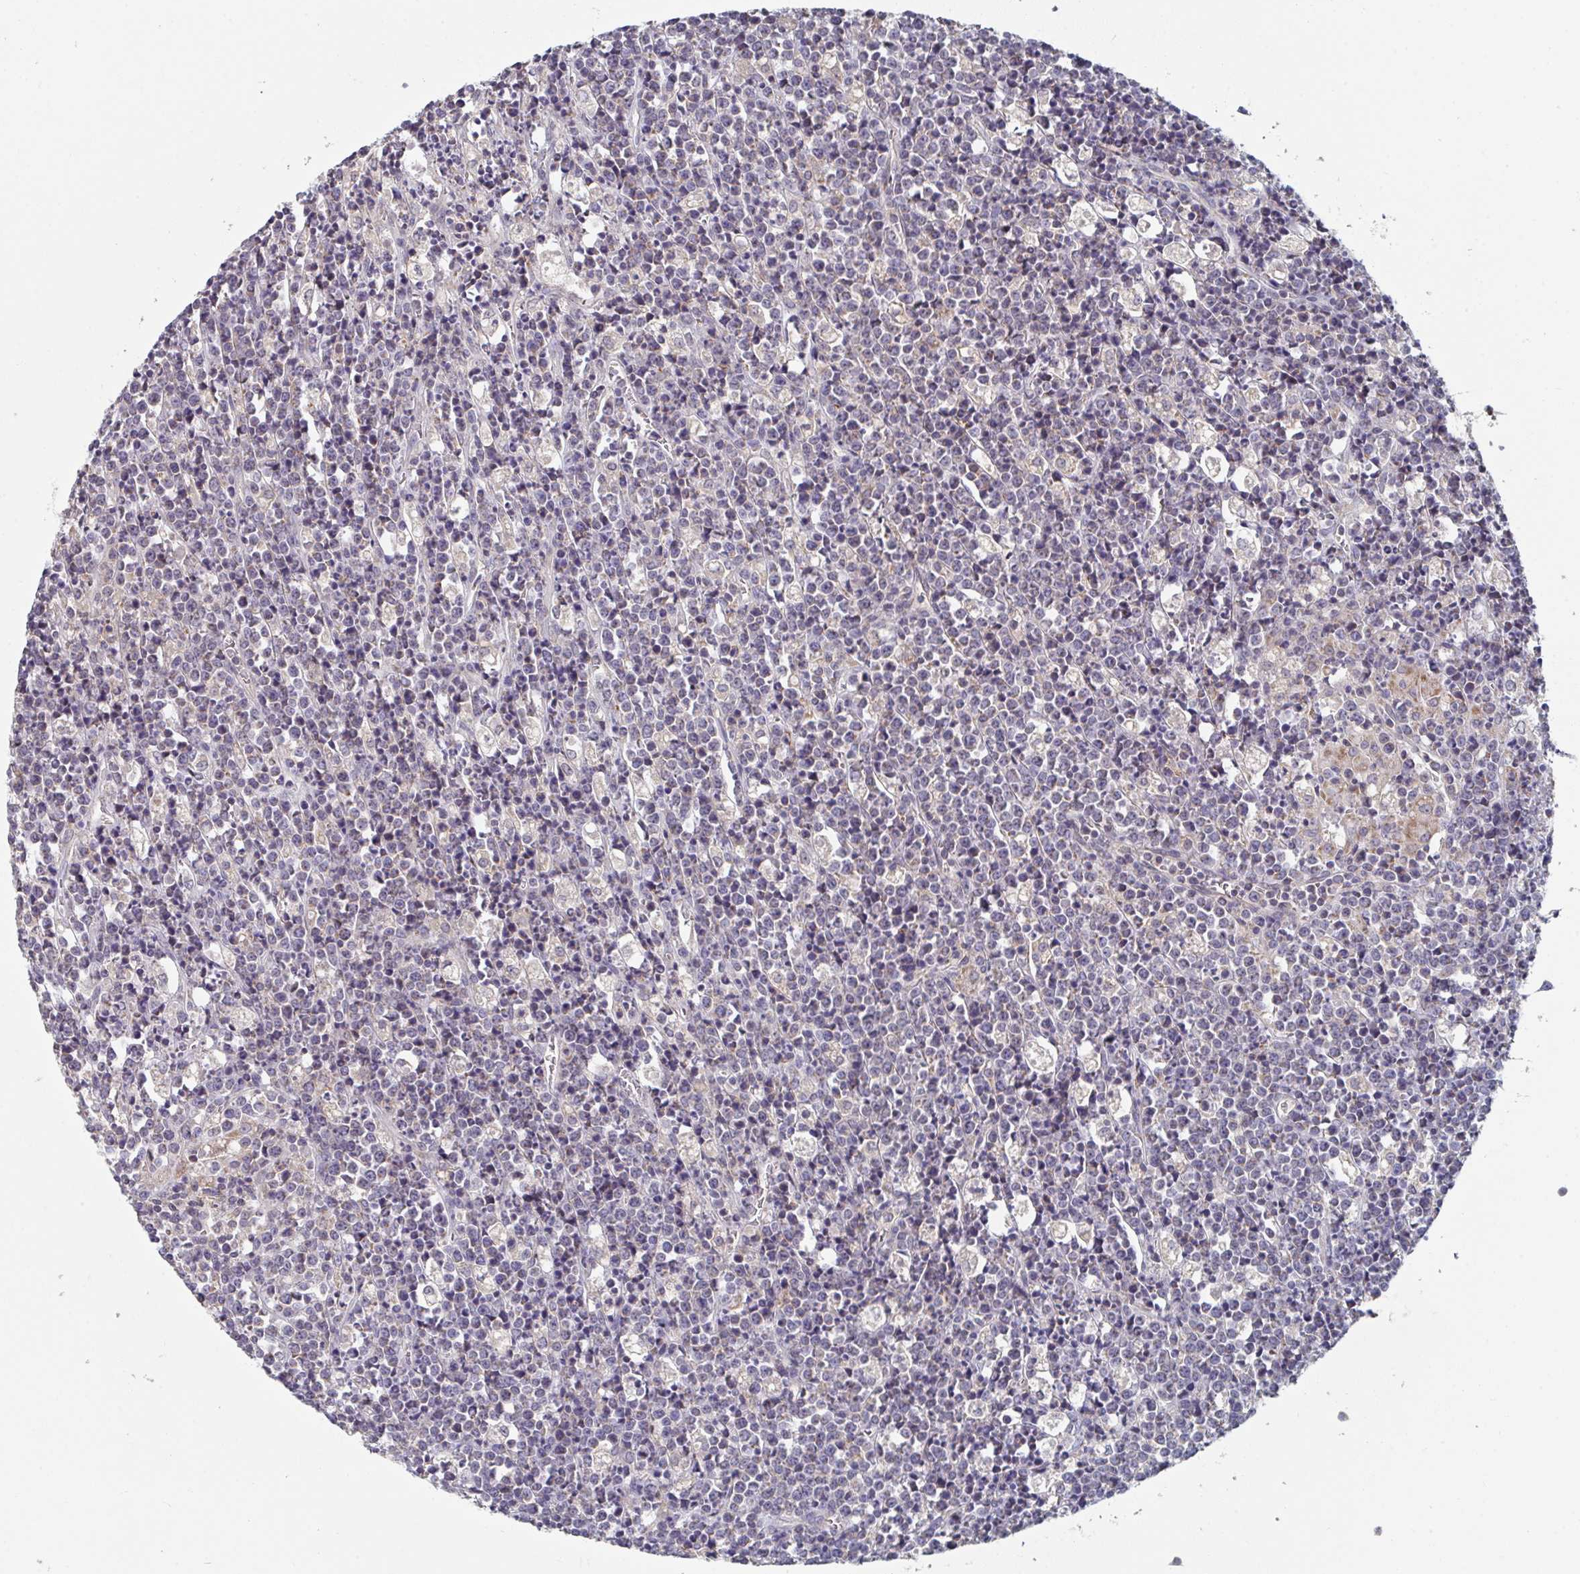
{"staining": {"intensity": "negative", "quantity": "none", "location": "none"}, "tissue": "lymphoma", "cell_type": "Tumor cells", "image_type": "cancer", "snomed": [{"axis": "morphology", "description": "Malignant lymphoma, non-Hodgkin's type, High grade"}, {"axis": "topography", "description": "Ovary"}], "caption": "An image of human lymphoma is negative for staining in tumor cells. The staining was performed using DAB to visualize the protein expression in brown, while the nuclei were stained in blue with hematoxylin (Magnification: 20x).", "gene": "ELOVL1", "patient": {"sex": "female", "age": 56}}